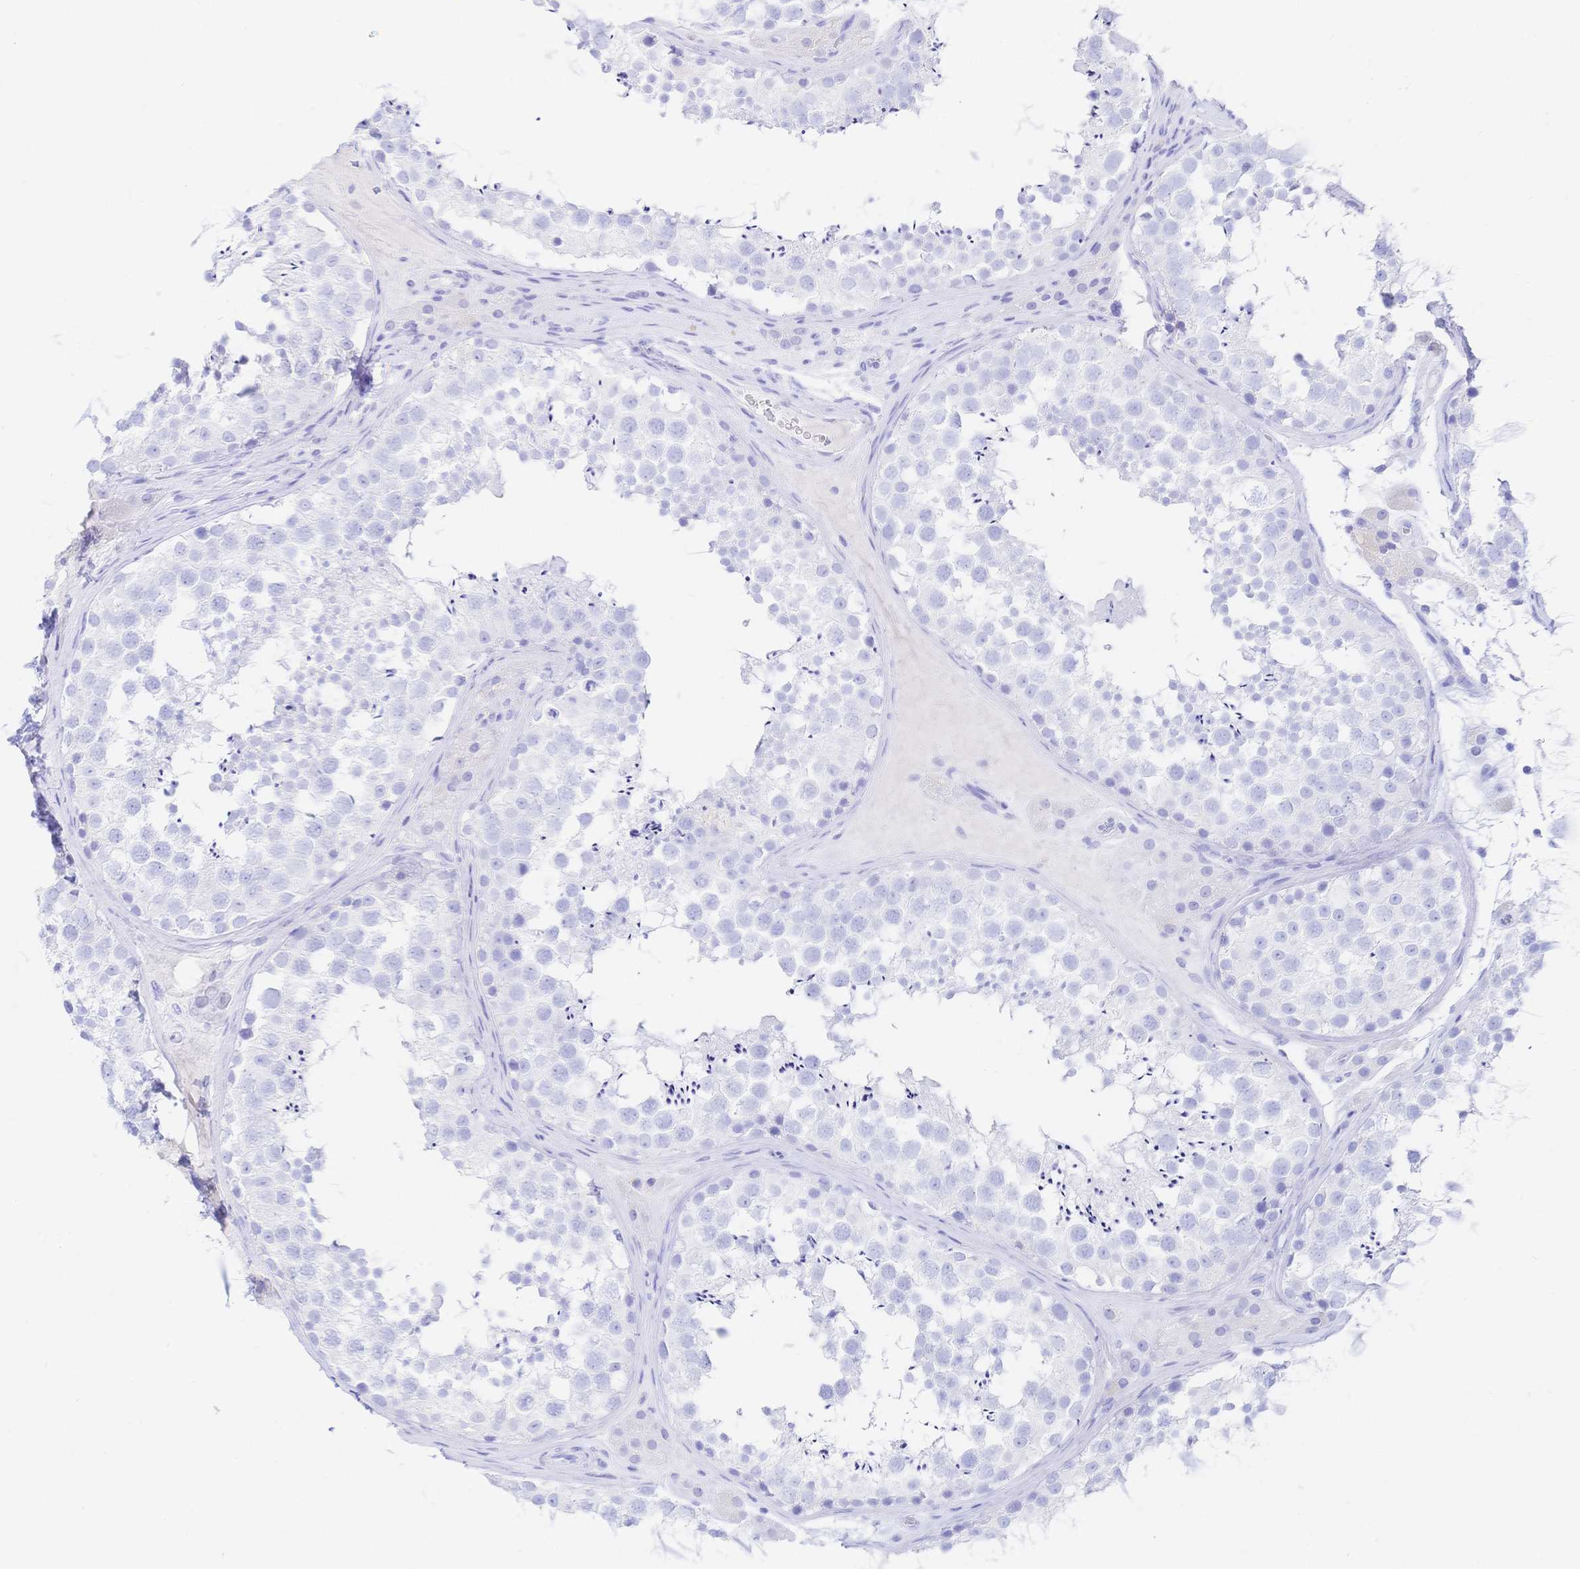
{"staining": {"intensity": "negative", "quantity": "none", "location": "none"}, "tissue": "testis", "cell_type": "Cells in seminiferous ducts", "image_type": "normal", "snomed": [{"axis": "morphology", "description": "Normal tissue, NOS"}, {"axis": "topography", "description": "Testis"}], "caption": "The micrograph reveals no significant expression in cells in seminiferous ducts of testis.", "gene": "UMOD", "patient": {"sex": "male", "age": 41}}